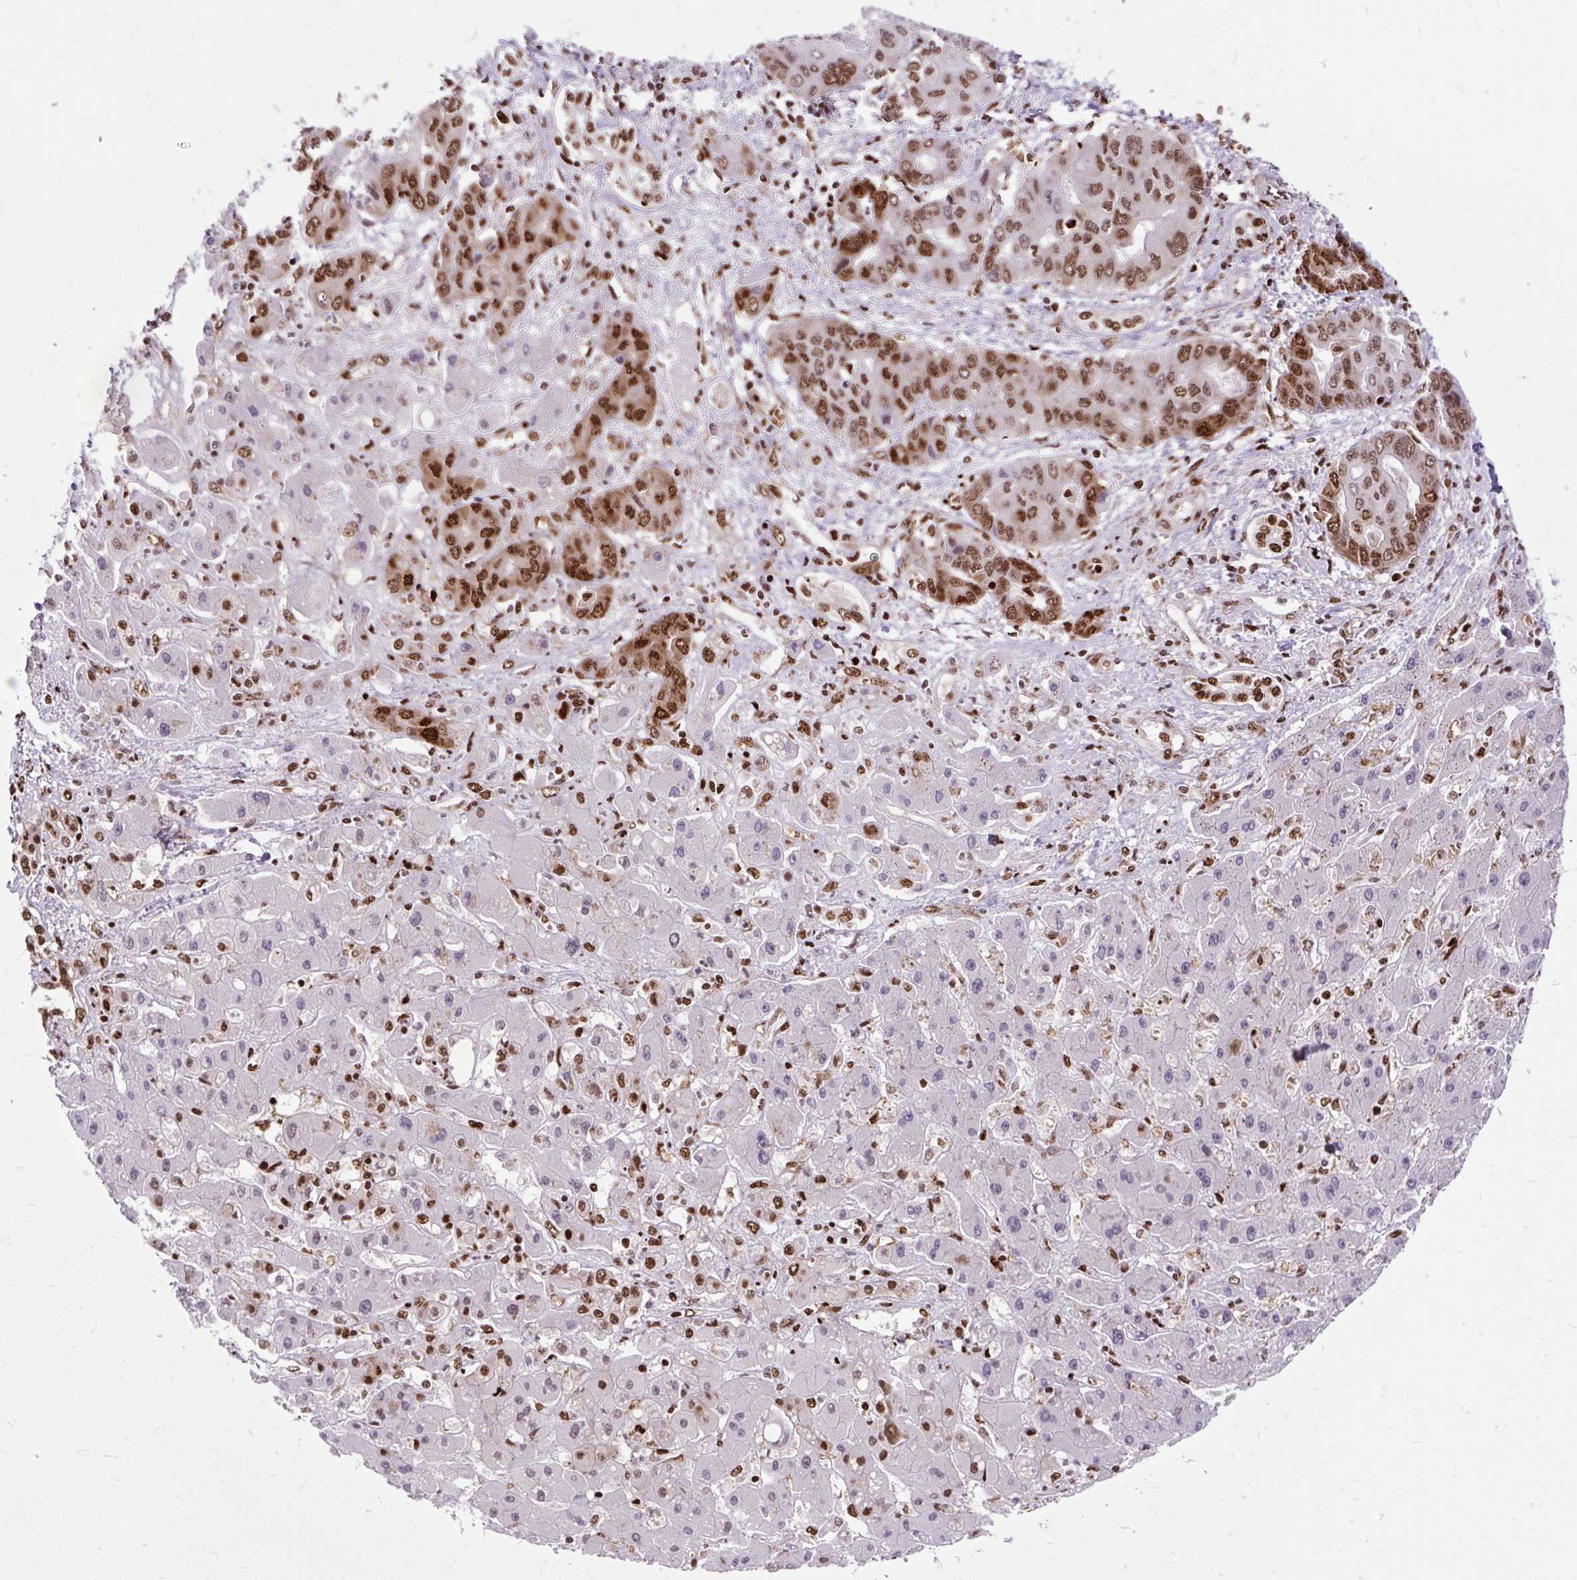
{"staining": {"intensity": "moderate", "quantity": ">75%", "location": "nuclear"}, "tissue": "liver cancer", "cell_type": "Tumor cells", "image_type": "cancer", "snomed": [{"axis": "morphology", "description": "Cholangiocarcinoma"}, {"axis": "topography", "description": "Liver"}], "caption": "A medium amount of moderate nuclear expression is present in about >75% of tumor cells in liver cancer tissue.", "gene": "FUS", "patient": {"sex": "male", "age": 67}}